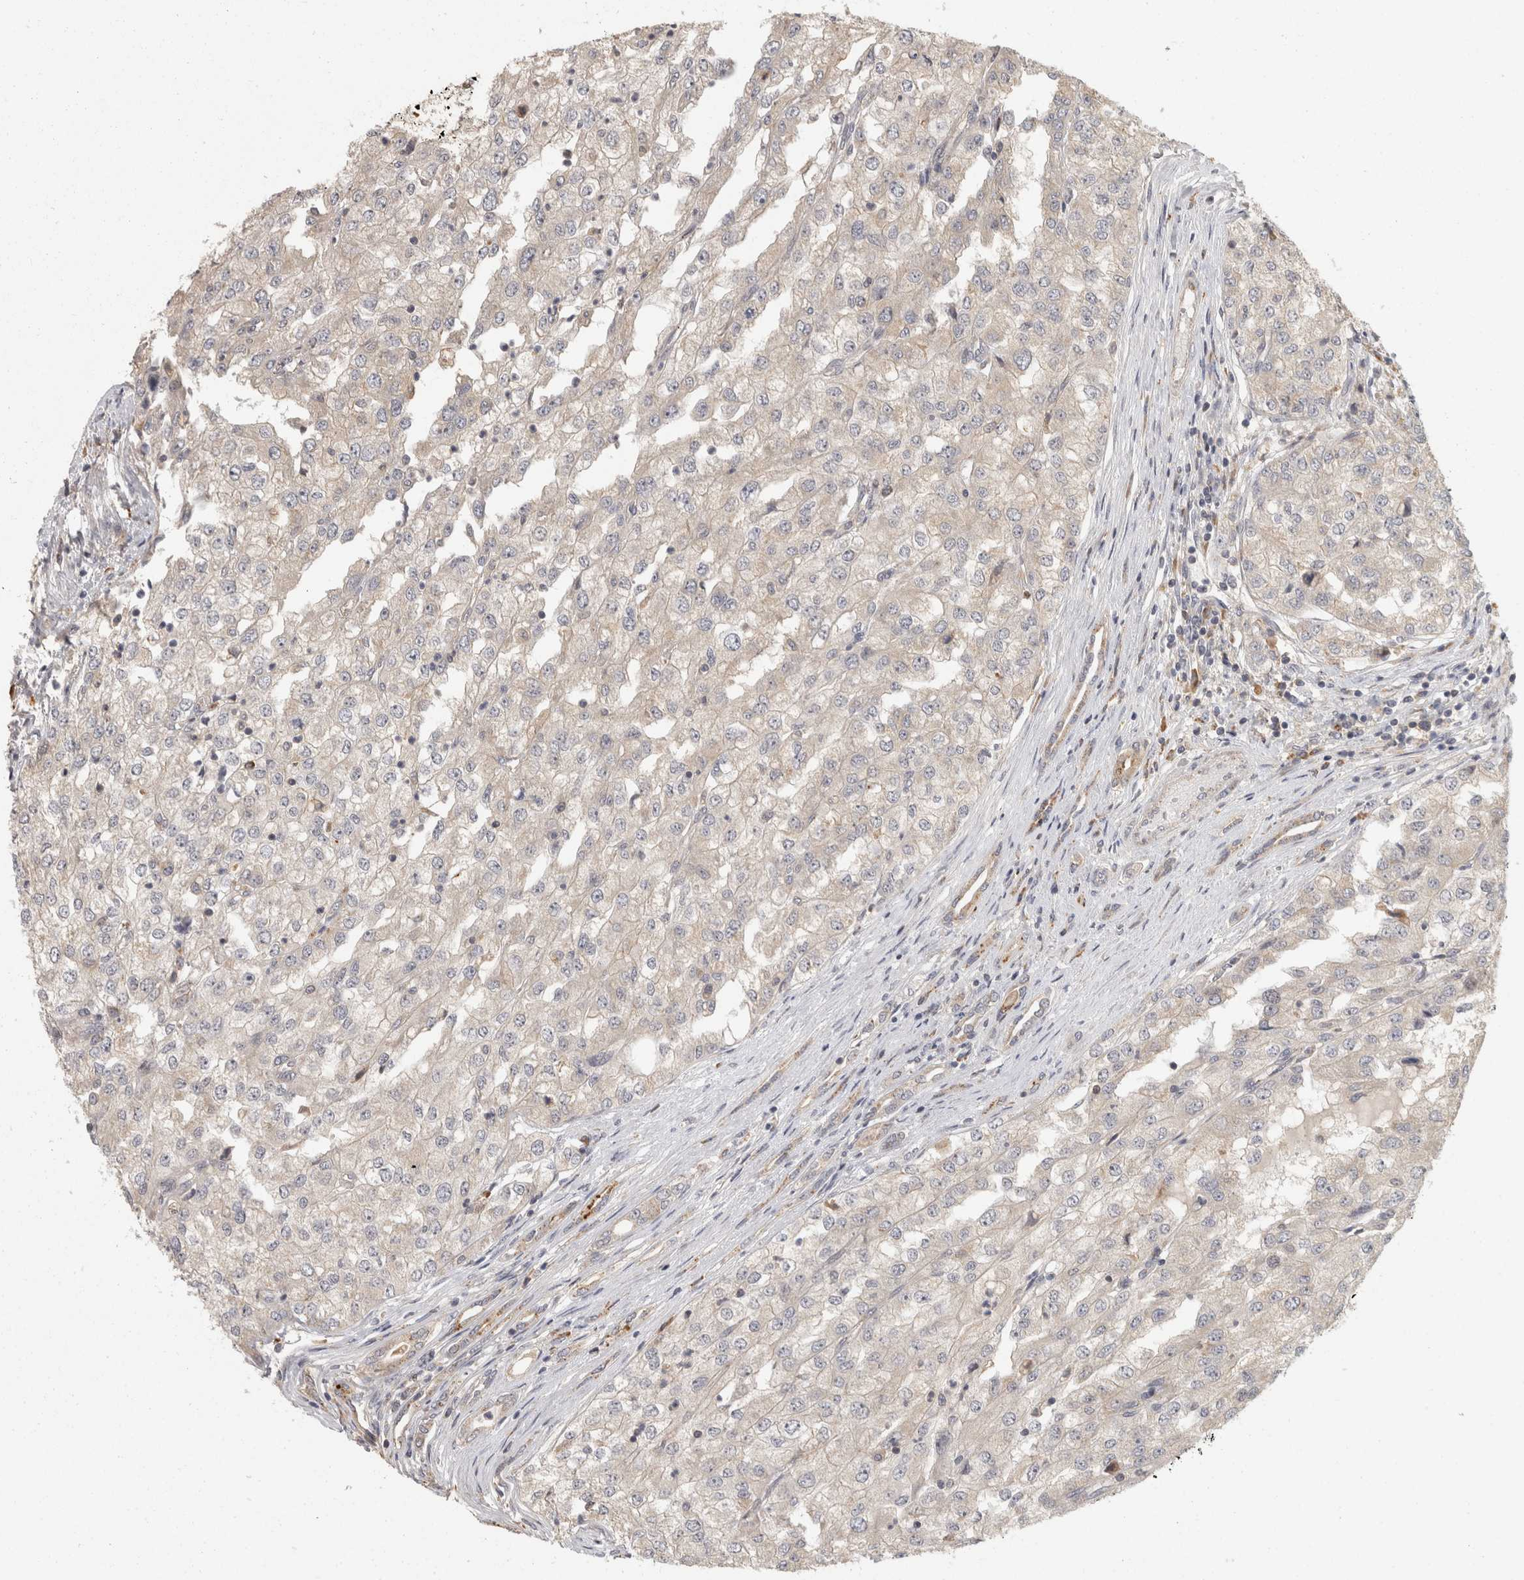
{"staining": {"intensity": "negative", "quantity": "none", "location": "none"}, "tissue": "renal cancer", "cell_type": "Tumor cells", "image_type": "cancer", "snomed": [{"axis": "morphology", "description": "Adenocarcinoma, NOS"}, {"axis": "topography", "description": "Kidney"}], "caption": "Image shows no protein positivity in tumor cells of renal adenocarcinoma tissue.", "gene": "ACAT2", "patient": {"sex": "female", "age": 54}}